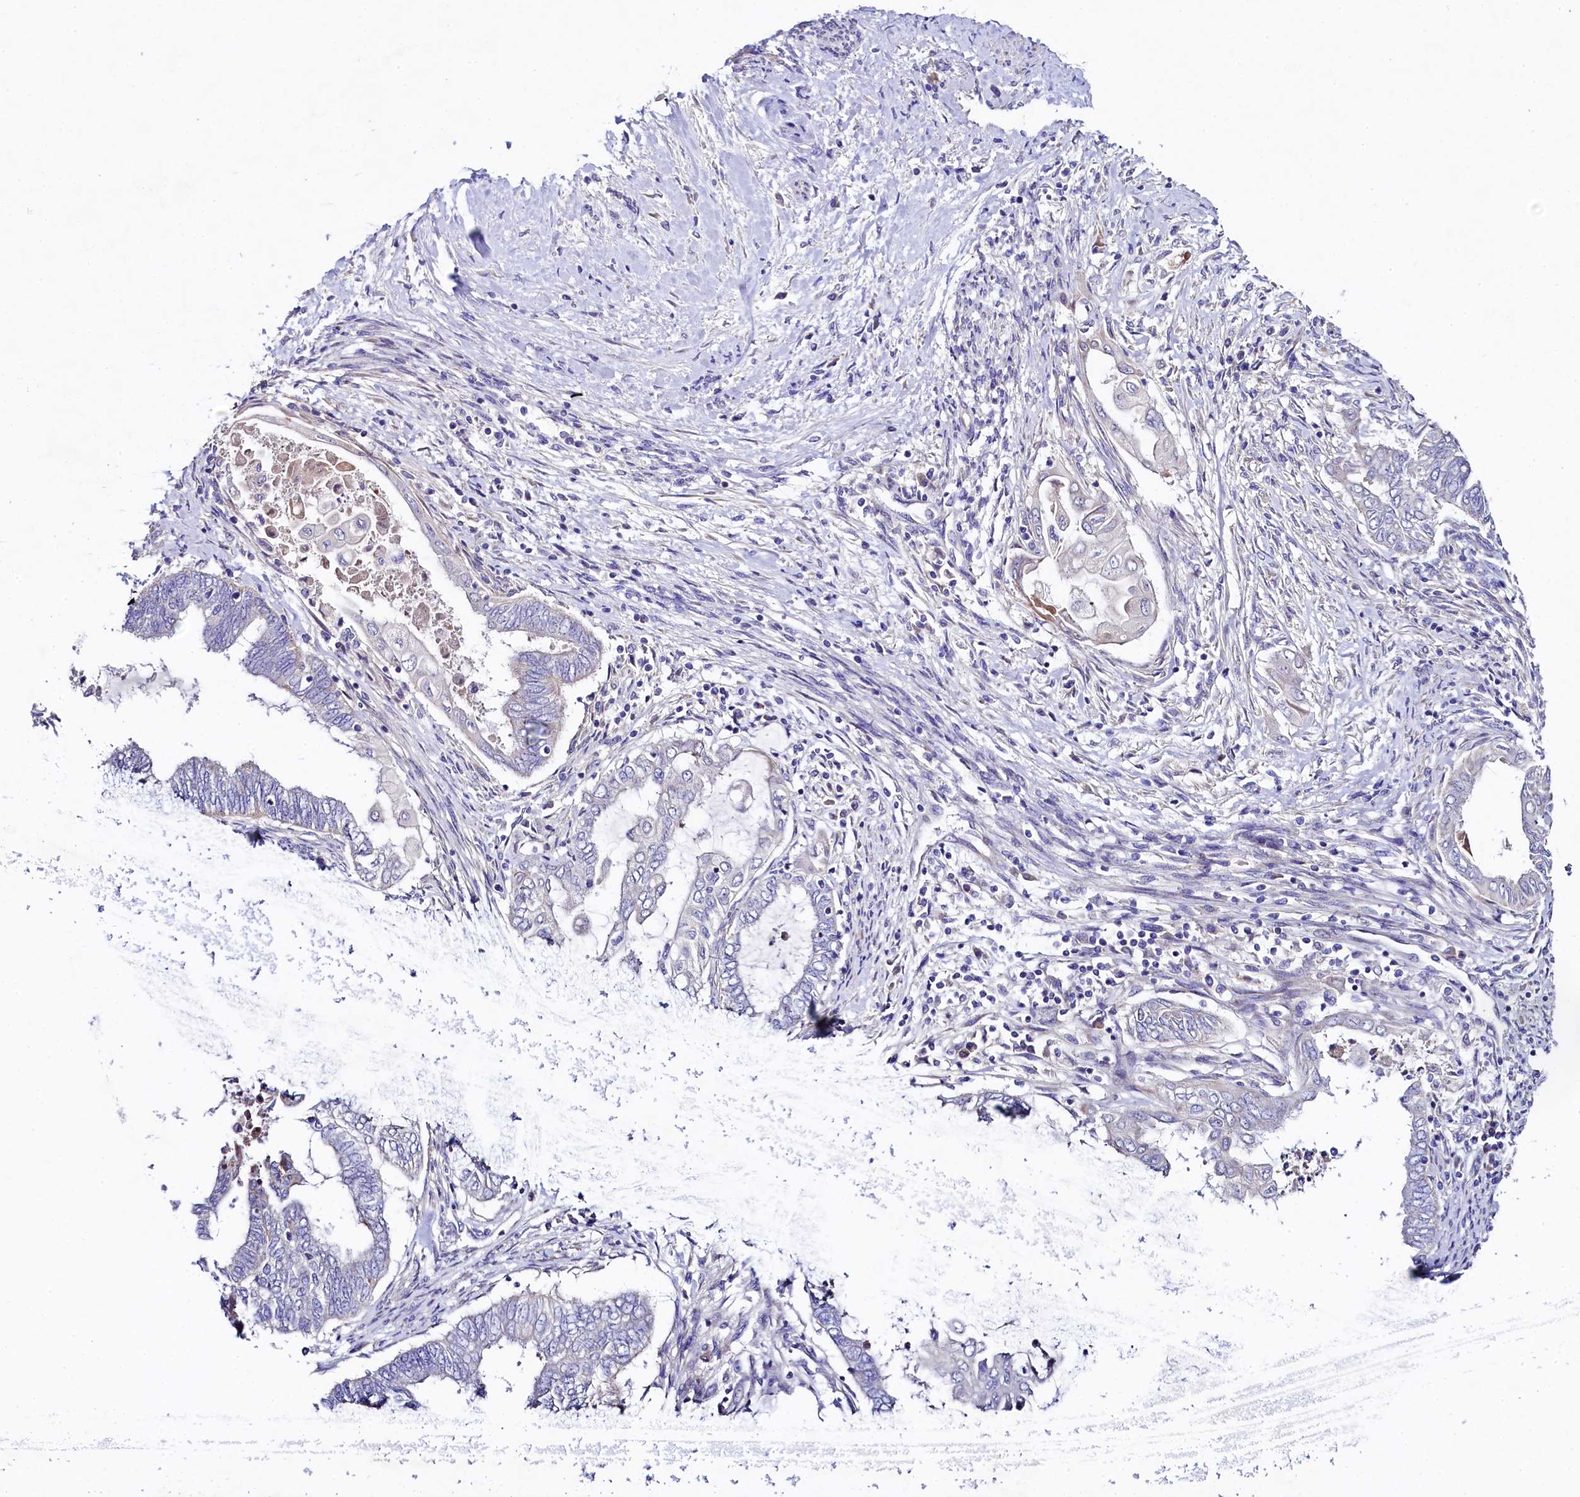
{"staining": {"intensity": "negative", "quantity": "none", "location": "none"}, "tissue": "endometrial cancer", "cell_type": "Tumor cells", "image_type": "cancer", "snomed": [{"axis": "morphology", "description": "Adenocarcinoma, NOS"}, {"axis": "topography", "description": "Uterus"}, {"axis": "topography", "description": "Endometrium"}], "caption": "Immunohistochemistry image of human endometrial cancer (adenocarcinoma) stained for a protein (brown), which shows no expression in tumor cells. (Brightfield microscopy of DAB immunohistochemistry at high magnification).", "gene": "FXYD6", "patient": {"sex": "female", "age": 70}}